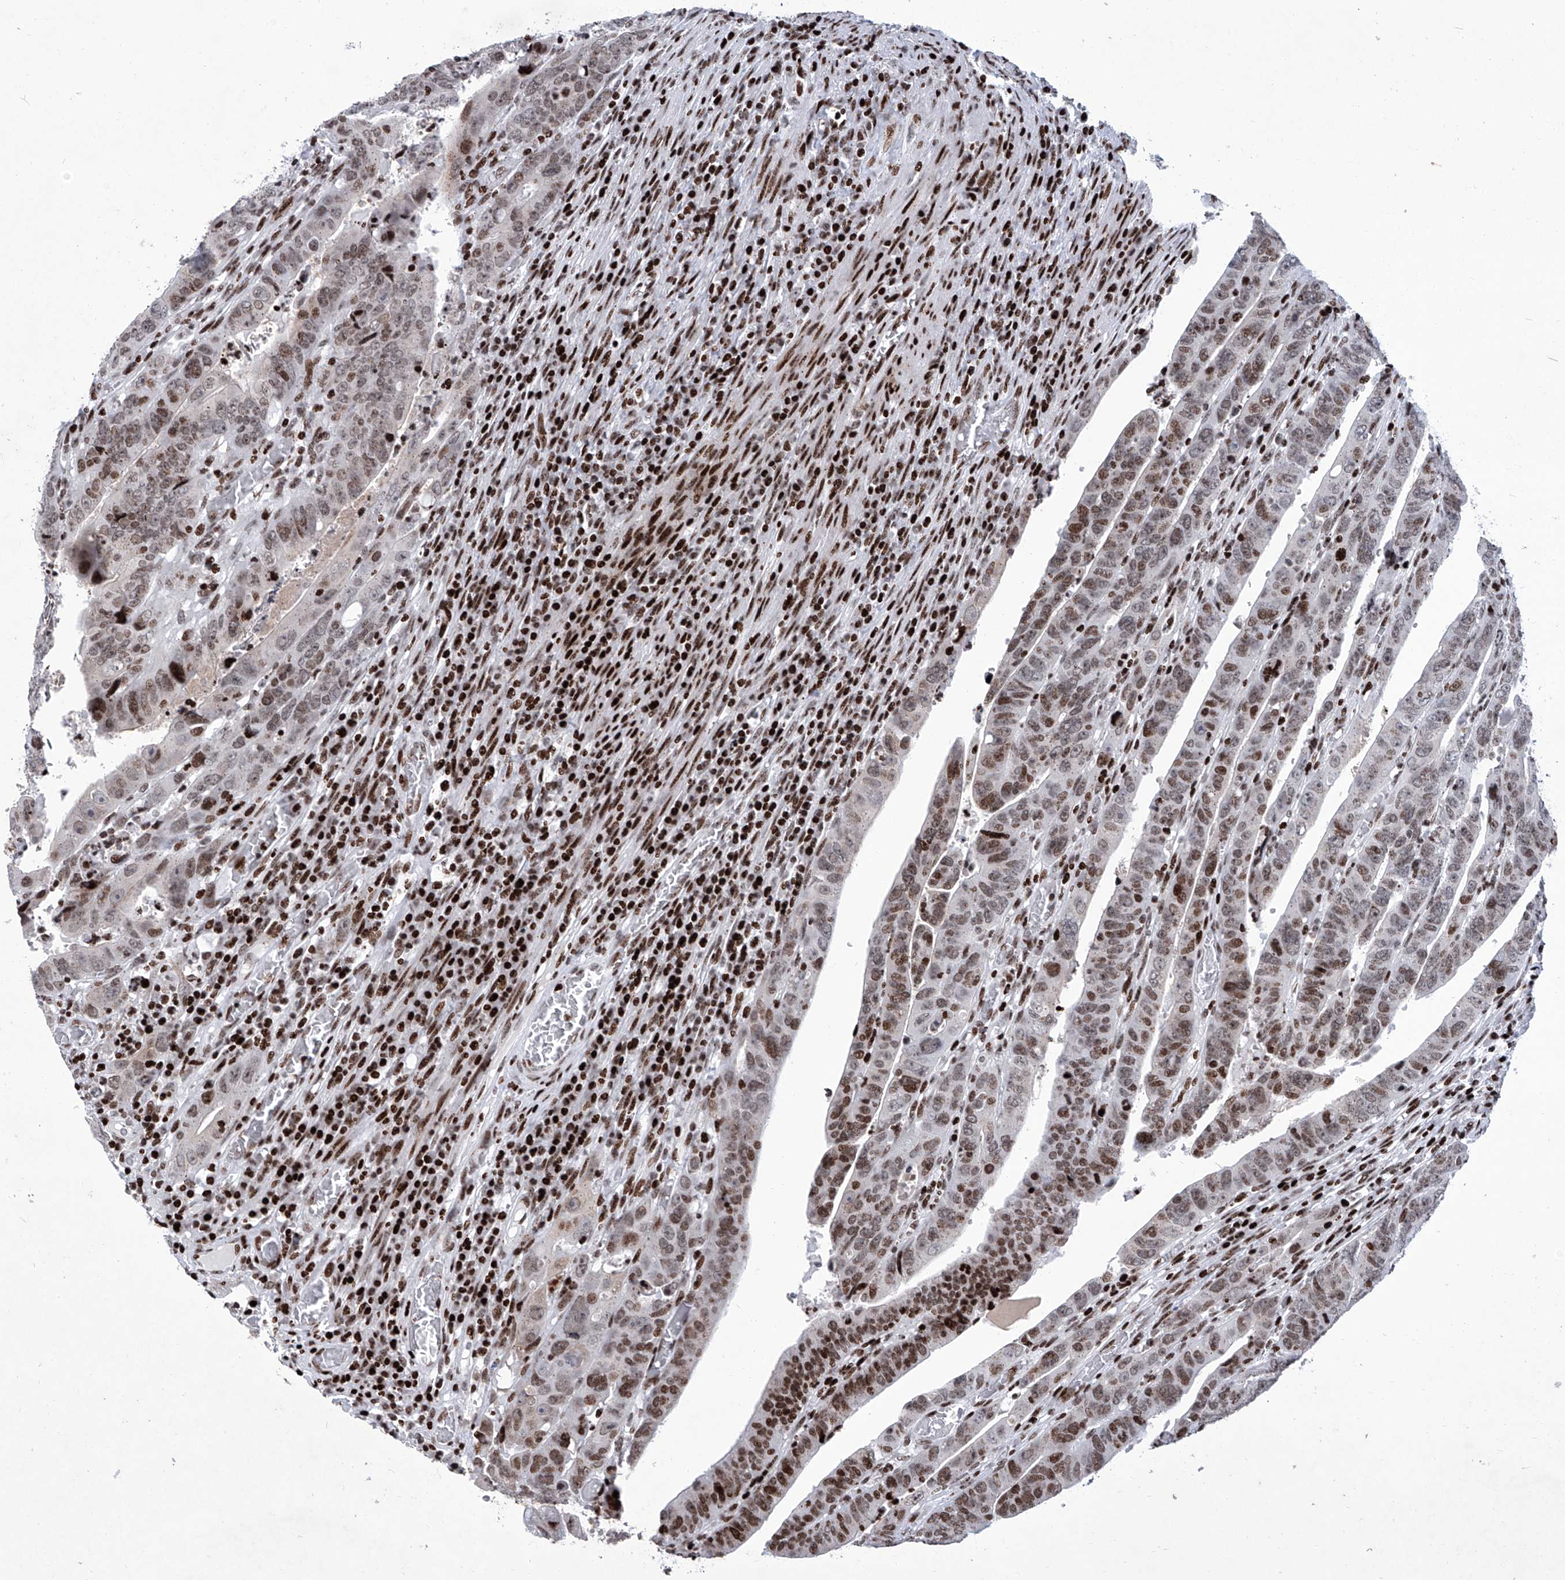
{"staining": {"intensity": "moderate", "quantity": ">75%", "location": "nuclear"}, "tissue": "colorectal cancer", "cell_type": "Tumor cells", "image_type": "cancer", "snomed": [{"axis": "morphology", "description": "Normal tissue, NOS"}, {"axis": "morphology", "description": "Adenocarcinoma, NOS"}, {"axis": "topography", "description": "Rectum"}], "caption": "IHC image of colorectal cancer (adenocarcinoma) stained for a protein (brown), which displays medium levels of moderate nuclear staining in approximately >75% of tumor cells.", "gene": "HEY2", "patient": {"sex": "female", "age": 65}}